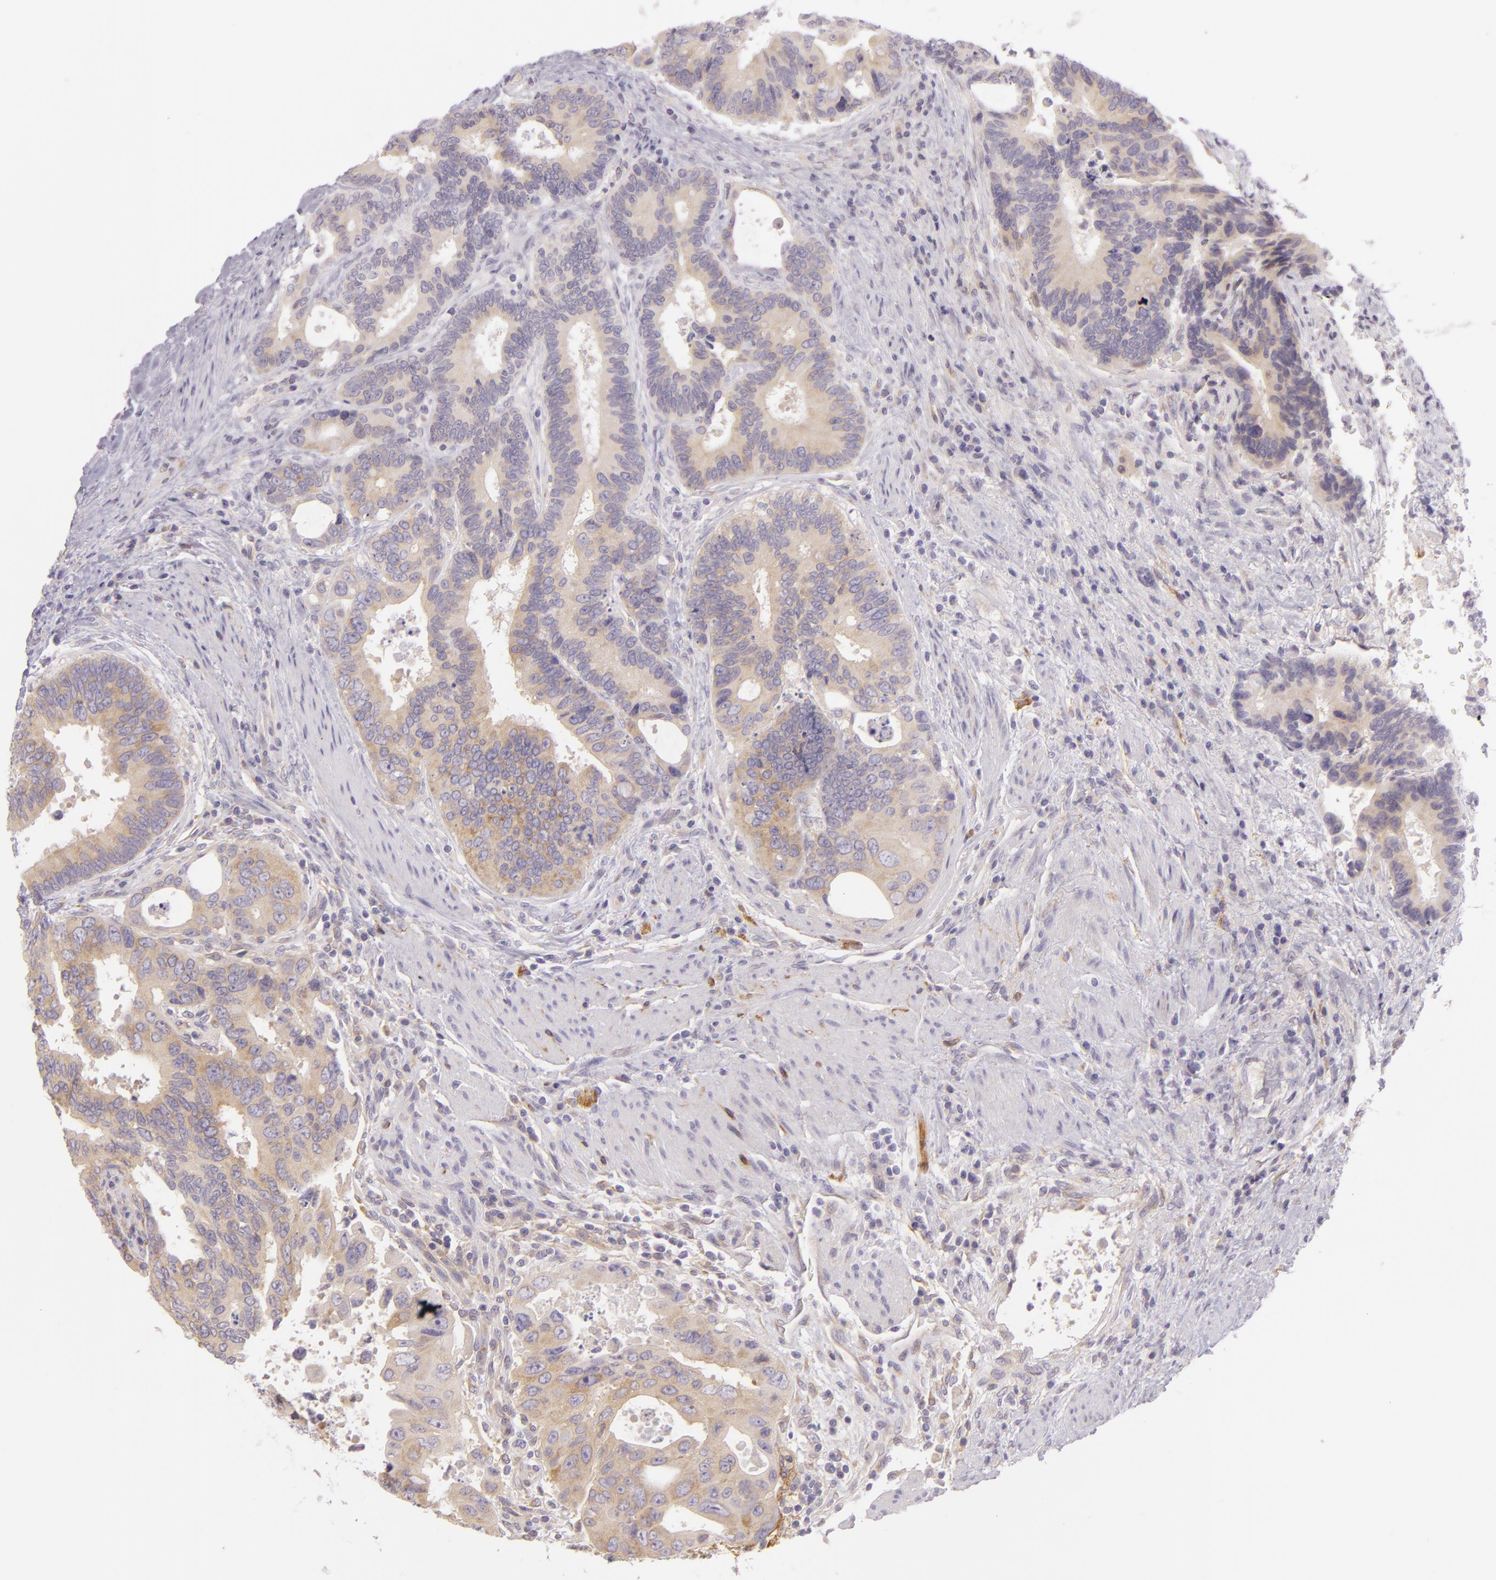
{"staining": {"intensity": "weak", "quantity": ">75%", "location": "cytoplasmic/membranous"}, "tissue": "colorectal cancer", "cell_type": "Tumor cells", "image_type": "cancer", "snomed": [{"axis": "morphology", "description": "Adenocarcinoma, NOS"}, {"axis": "topography", "description": "Rectum"}], "caption": "Approximately >75% of tumor cells in colorectal cancer display weak cytoplasmic/membranous protein staining as visualized by brown immunohistochemical staining.", "gene": "ZC3H7B", "patient": {"sex": "female", "age": 67}}